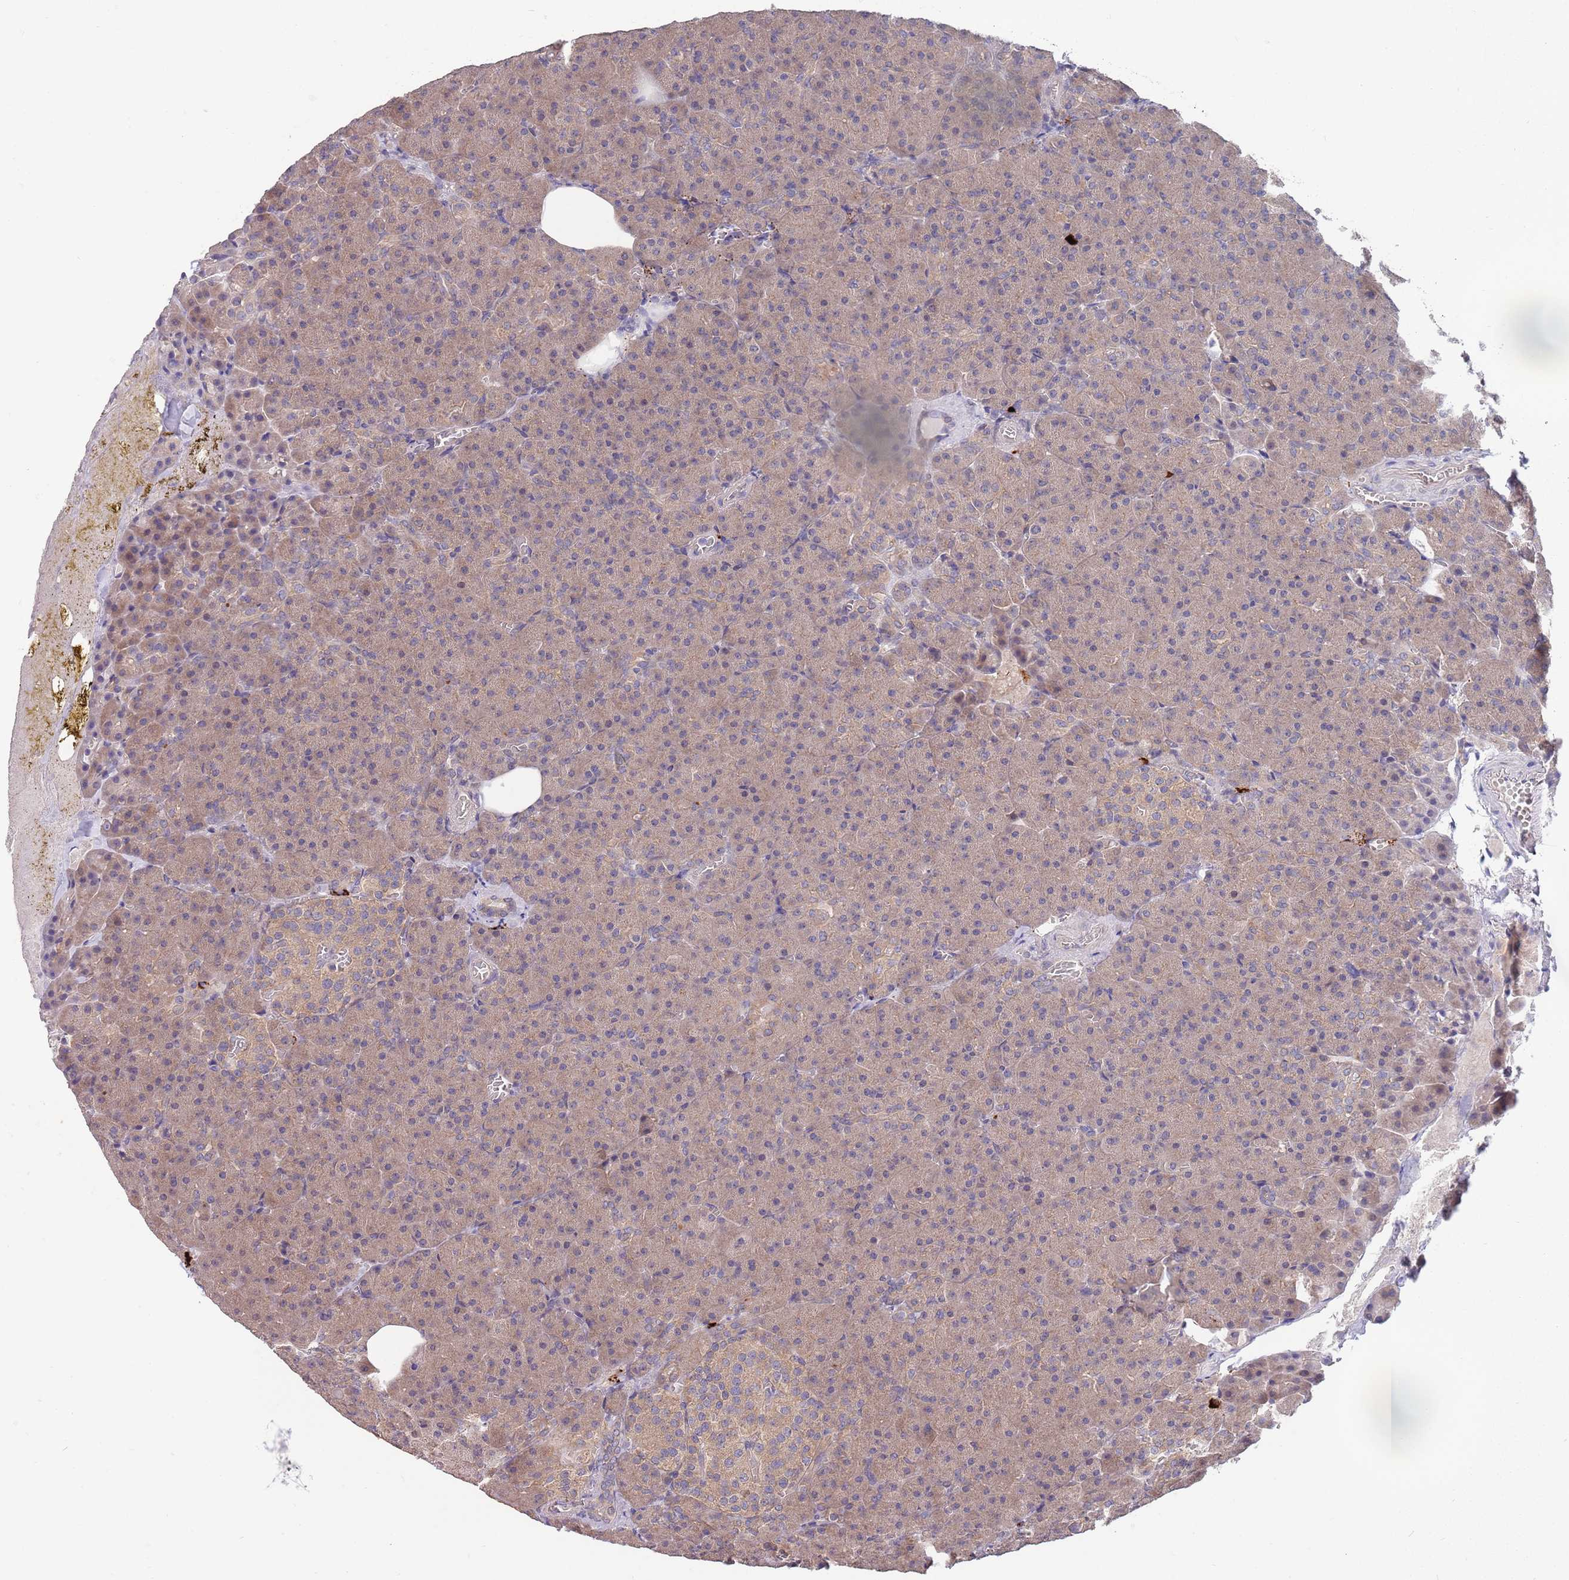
{"staining": {"intensity": "weak", "quantity": "25%-75%", "location": "cytoplasmic/membranous"}, "tissue": "pancreas", "cell_type": "Exocrine glandular cells", "image_type": "normal", "snomed": [{"axis": "morphology", "description": "Normal tissue, NOS"}, {"axis": "topography", "description": "Pancreas"}], "caption": "Exocrine glandular cells show weak cytoplasmic/membranous staining in approximately 25%-75% of cells in unremarkable pancreas. The protein of interest is shown in brown color, while the nuclei are stained blue.", "gene": "MARVELD2", "patient": {"sex": "female", "age": 74}}